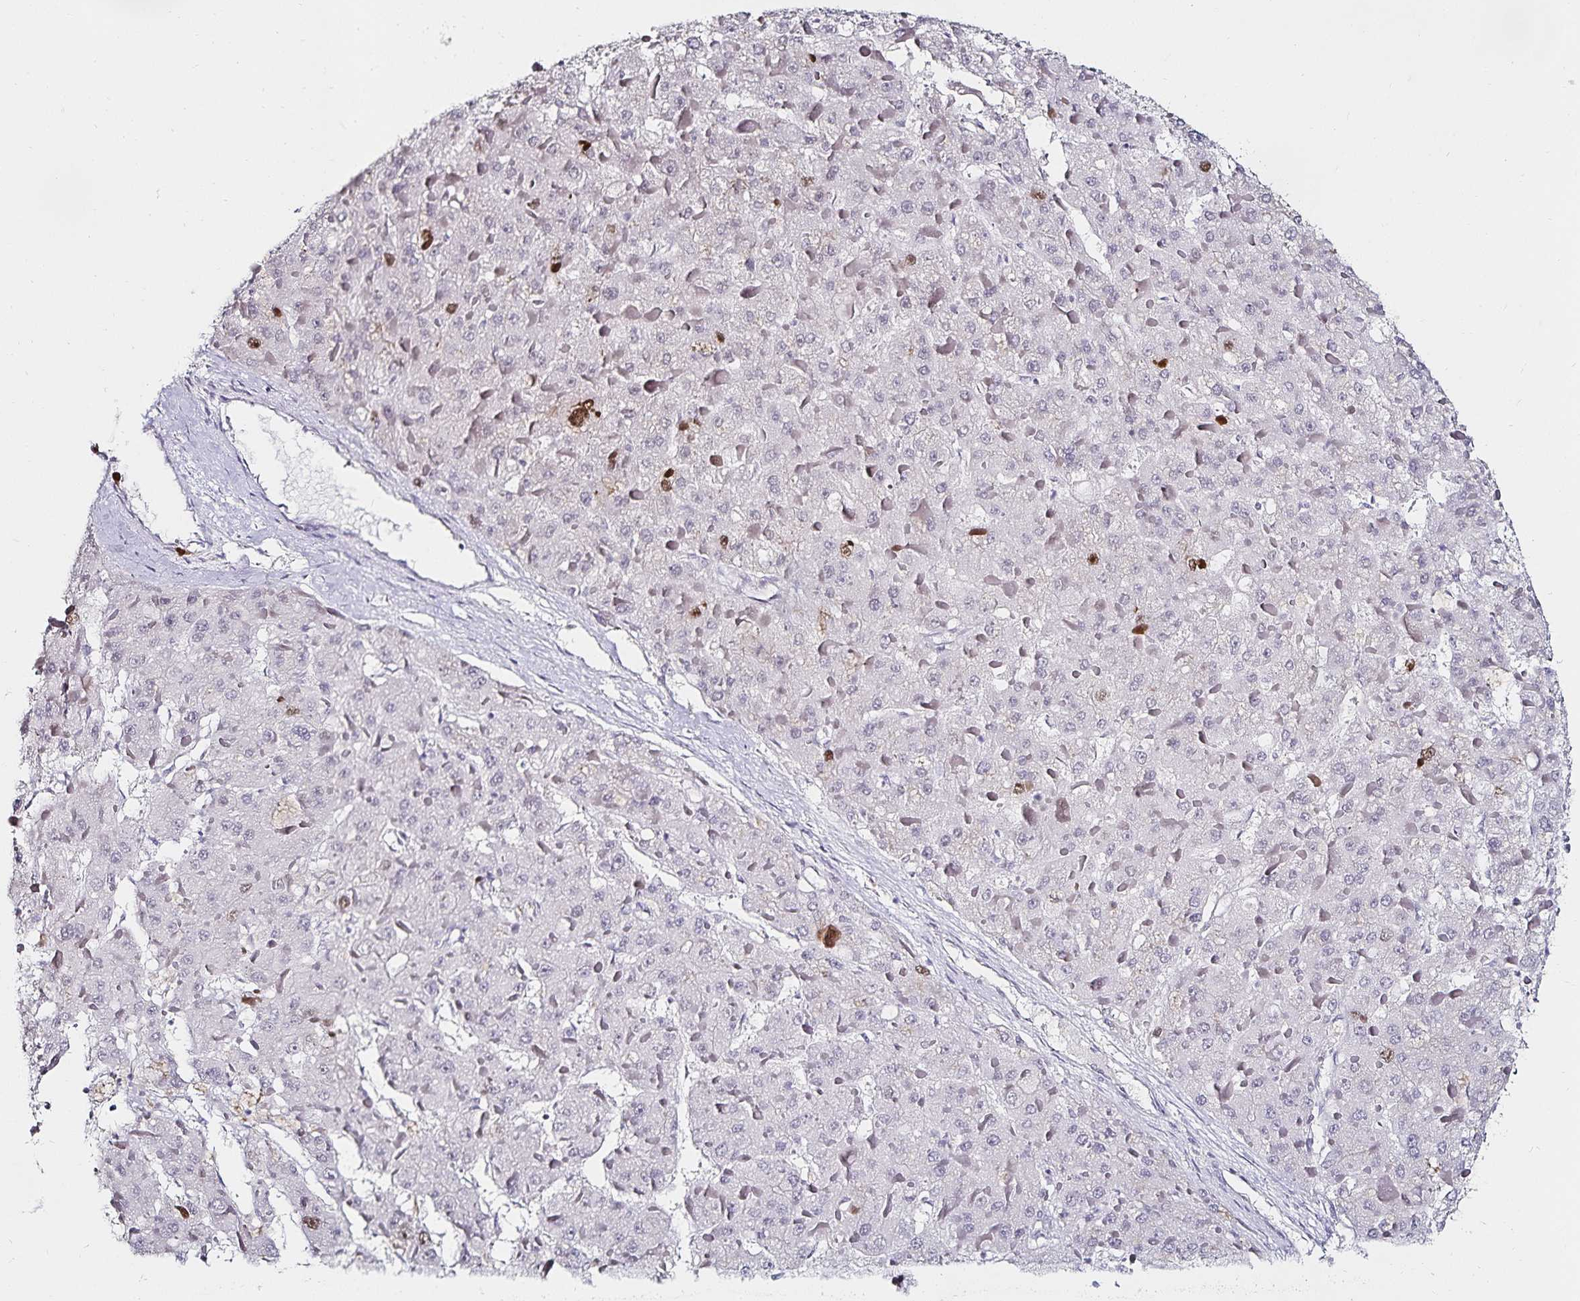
{"staining": {"intensity": "moderate", "quantity": "<25%", "location": "nuclear"}, "tissue": "liver cancer", "cell_type": "Tumor cells", "image_type": "cancer", "snomed": [{"axis": "morphology", "description": "Carcinoma, Hepatocellular, NOS"}, {"axis": "topography", "description": "Liver"}], "caption": "Immunohistochemistry of liver cancer (hepatocellular carcinoma) exhibits low levels of moderate nuclear expression in about <25% of tumor cells.", "gene": "ANLN", "patient": {"sex": "female", "age": 73}}